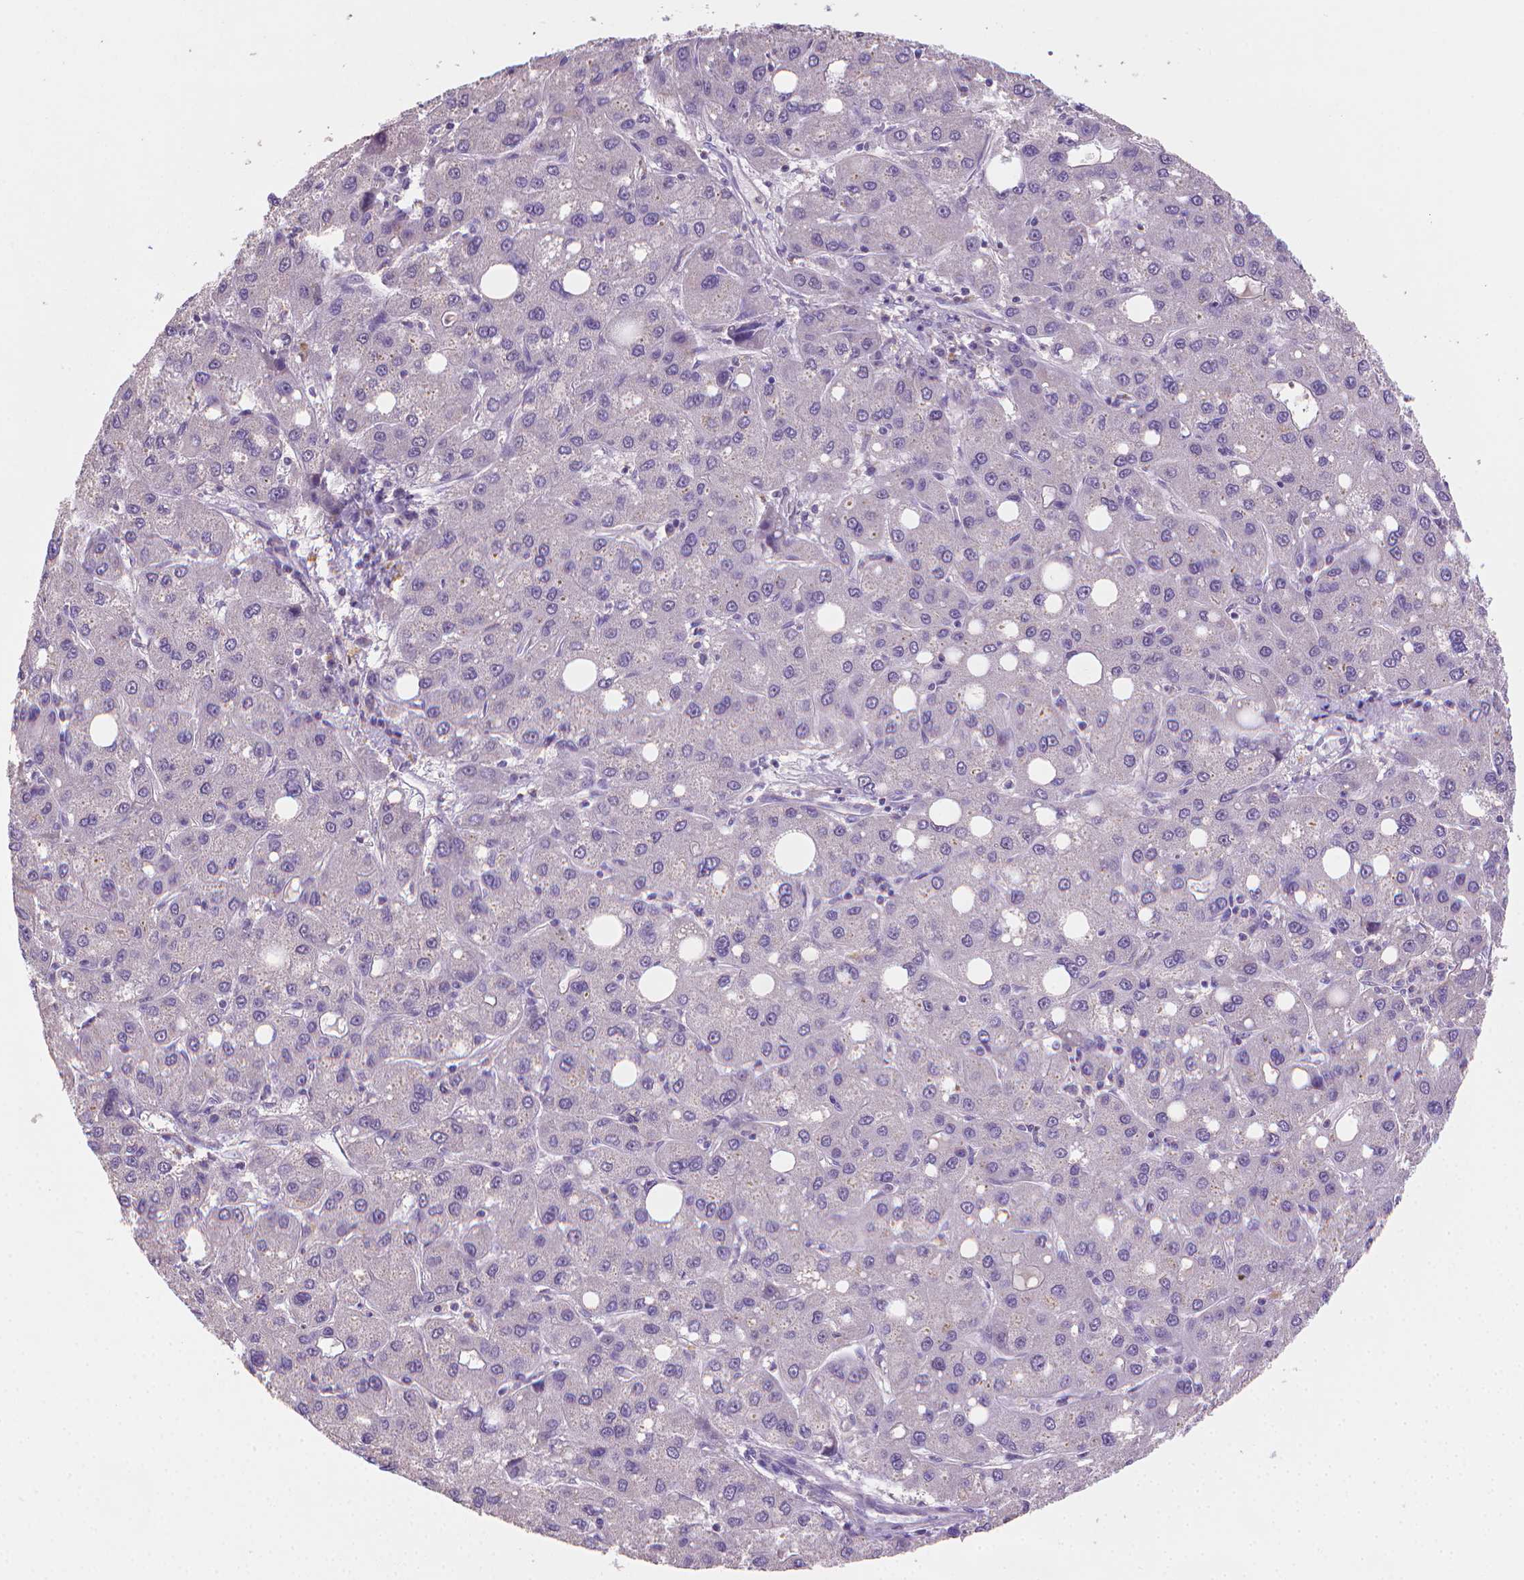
{"staining": {"intensity": "negative", "quantity": "none", "location": "none"}, "tissue": "liver cancer", "cell_type": "Tumor cells", "image_type": "cancer", "snomed": [{"axis": "morphology", "description": "Carcinoma, Hepatocellular, NOS"}, {"axis": "topography", "description": "Liver"}], "caption": "High power microscopy micrograph of an immunohistochemistry (IHC) photomicrograph of liver cancer, revealing no significant expression in tumor cells.", "gene": "CATIP", "patient": {"sex": "male", "age": 73}}